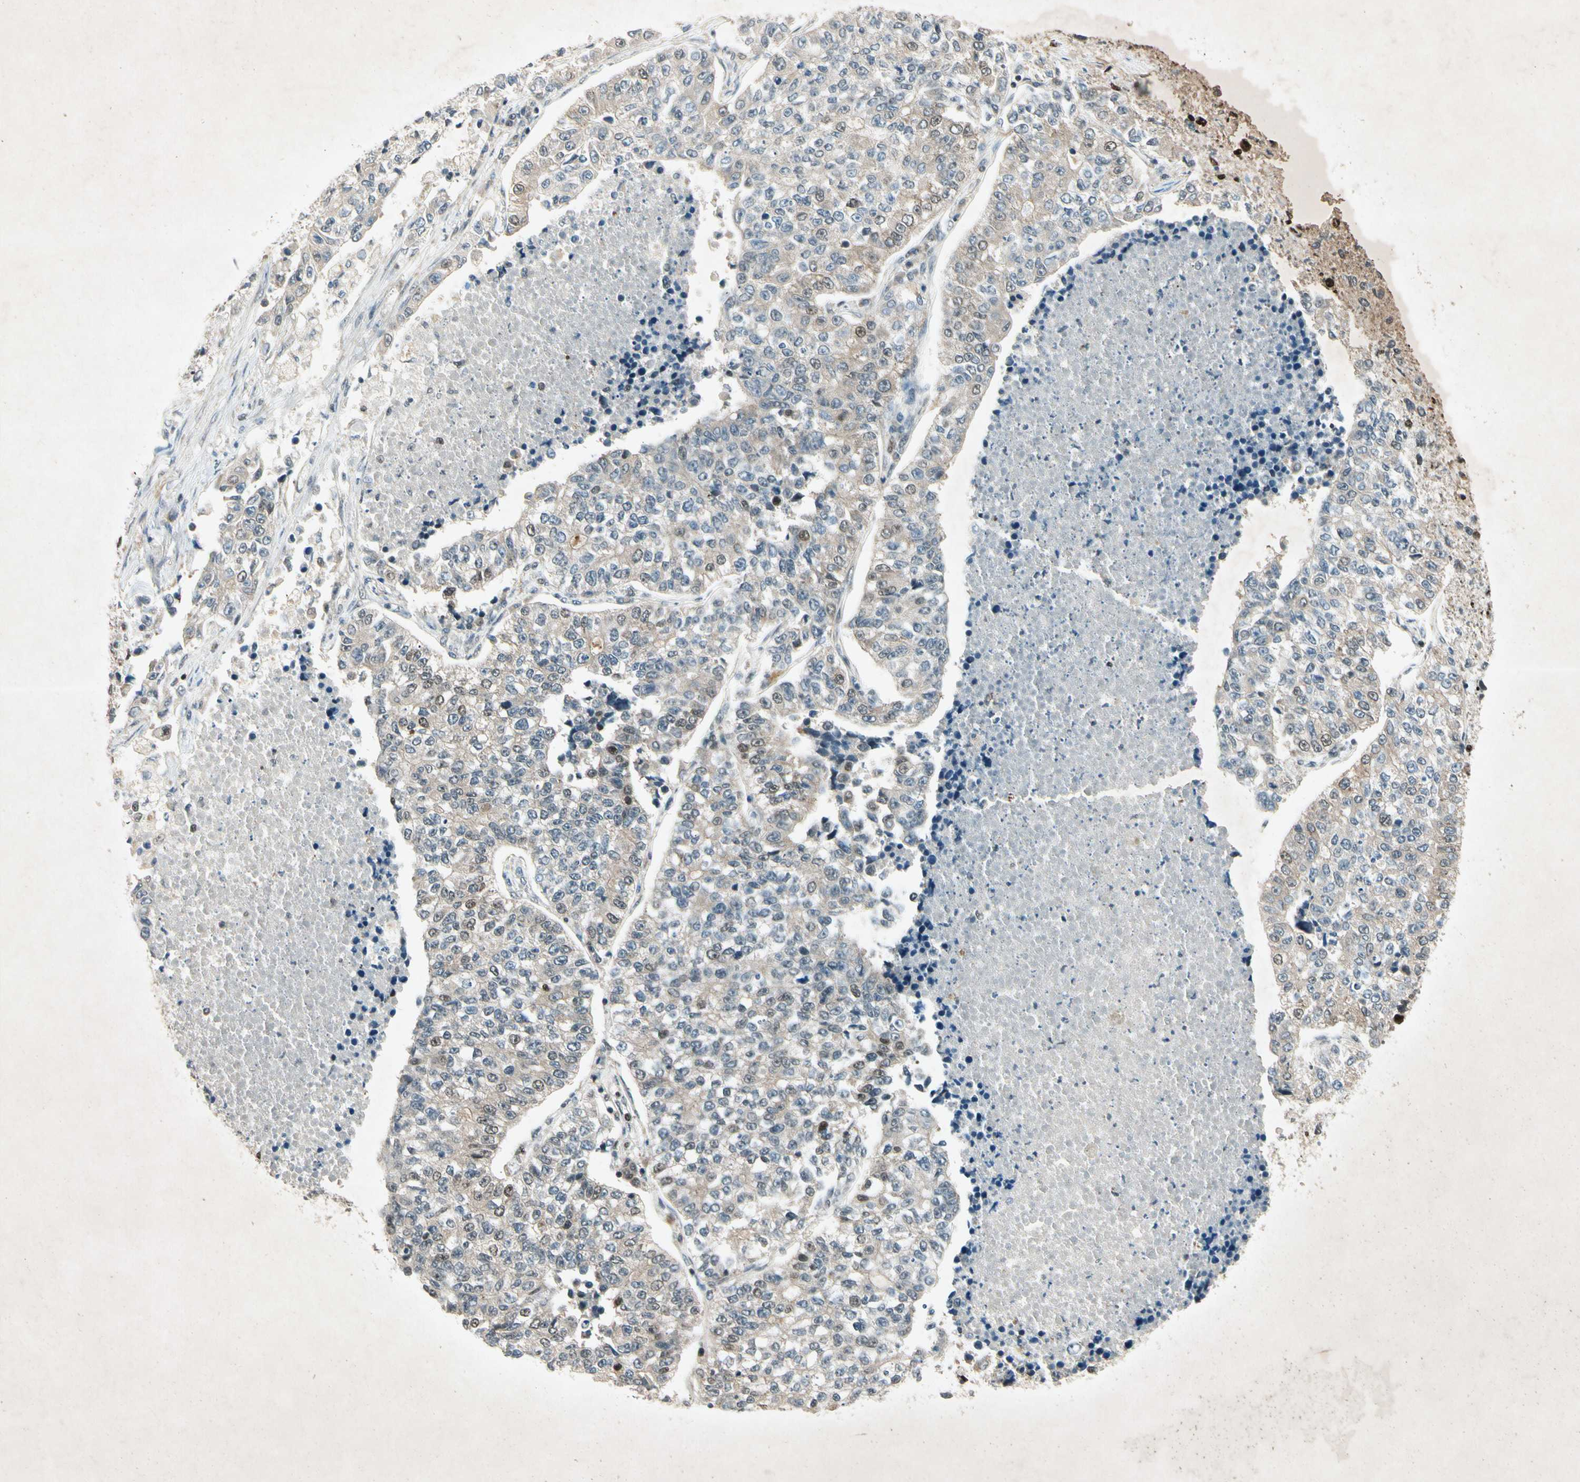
{"staining": {"intensity": "moderate", "quantity": "25%-75%", "location": "nuclear"}, "tissue": "lung cancer", "cell_type": "Tumor cells", "image_type": "cancer", "snomed": [{"axis": "morphology", "description": "Adenocarcinoma, NOS"}, {"axis": "topography", "description": "Lung"}], "caption": "This image exhibits immunohistochemistry (IHC) staining of human lung adenocarcinoma, with medium moderate nuclear positivity in approximately 25%-75% of tumor cells.", "gene": "RNF43", "patient": {"sex": "male", "age": 49}}